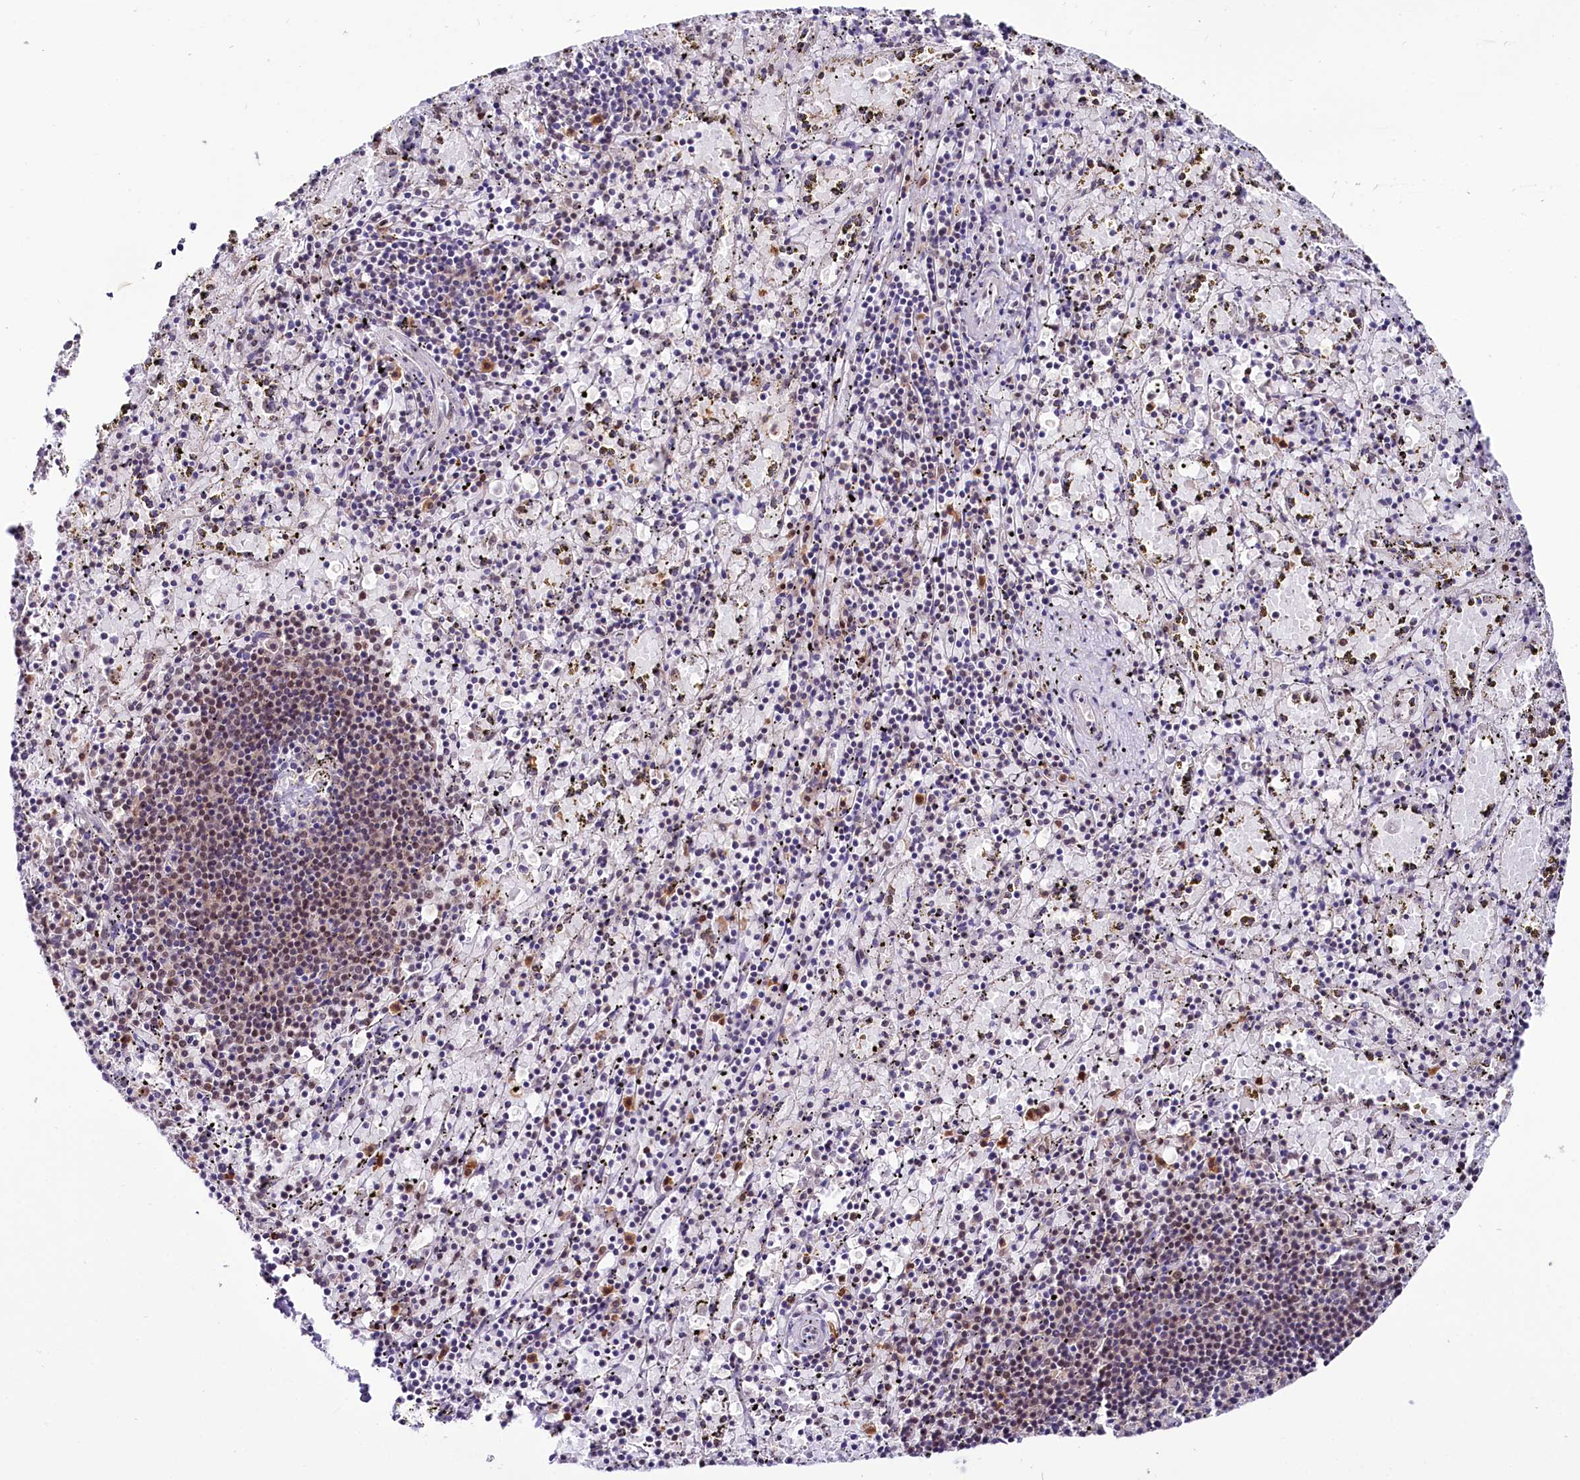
{"staining": {"intensity": "weak", "quantity": "<25%", "location": "nuclear"}, "tissue": "spleen", "cell_type": "Cells in red pulp", "image_type": "normal", "snomed": [{"axis": "morphology", "description": "Normal tissue, NOS"}, {"axis": "topography", "description": "Spleen"}], "caption": "IHC image of unremarkable spleen stained for a protein (brown), which shows no staining in cells in red pulp.", "gene": "SCAF11", "patient": {"sex": "male", "age": 11}}